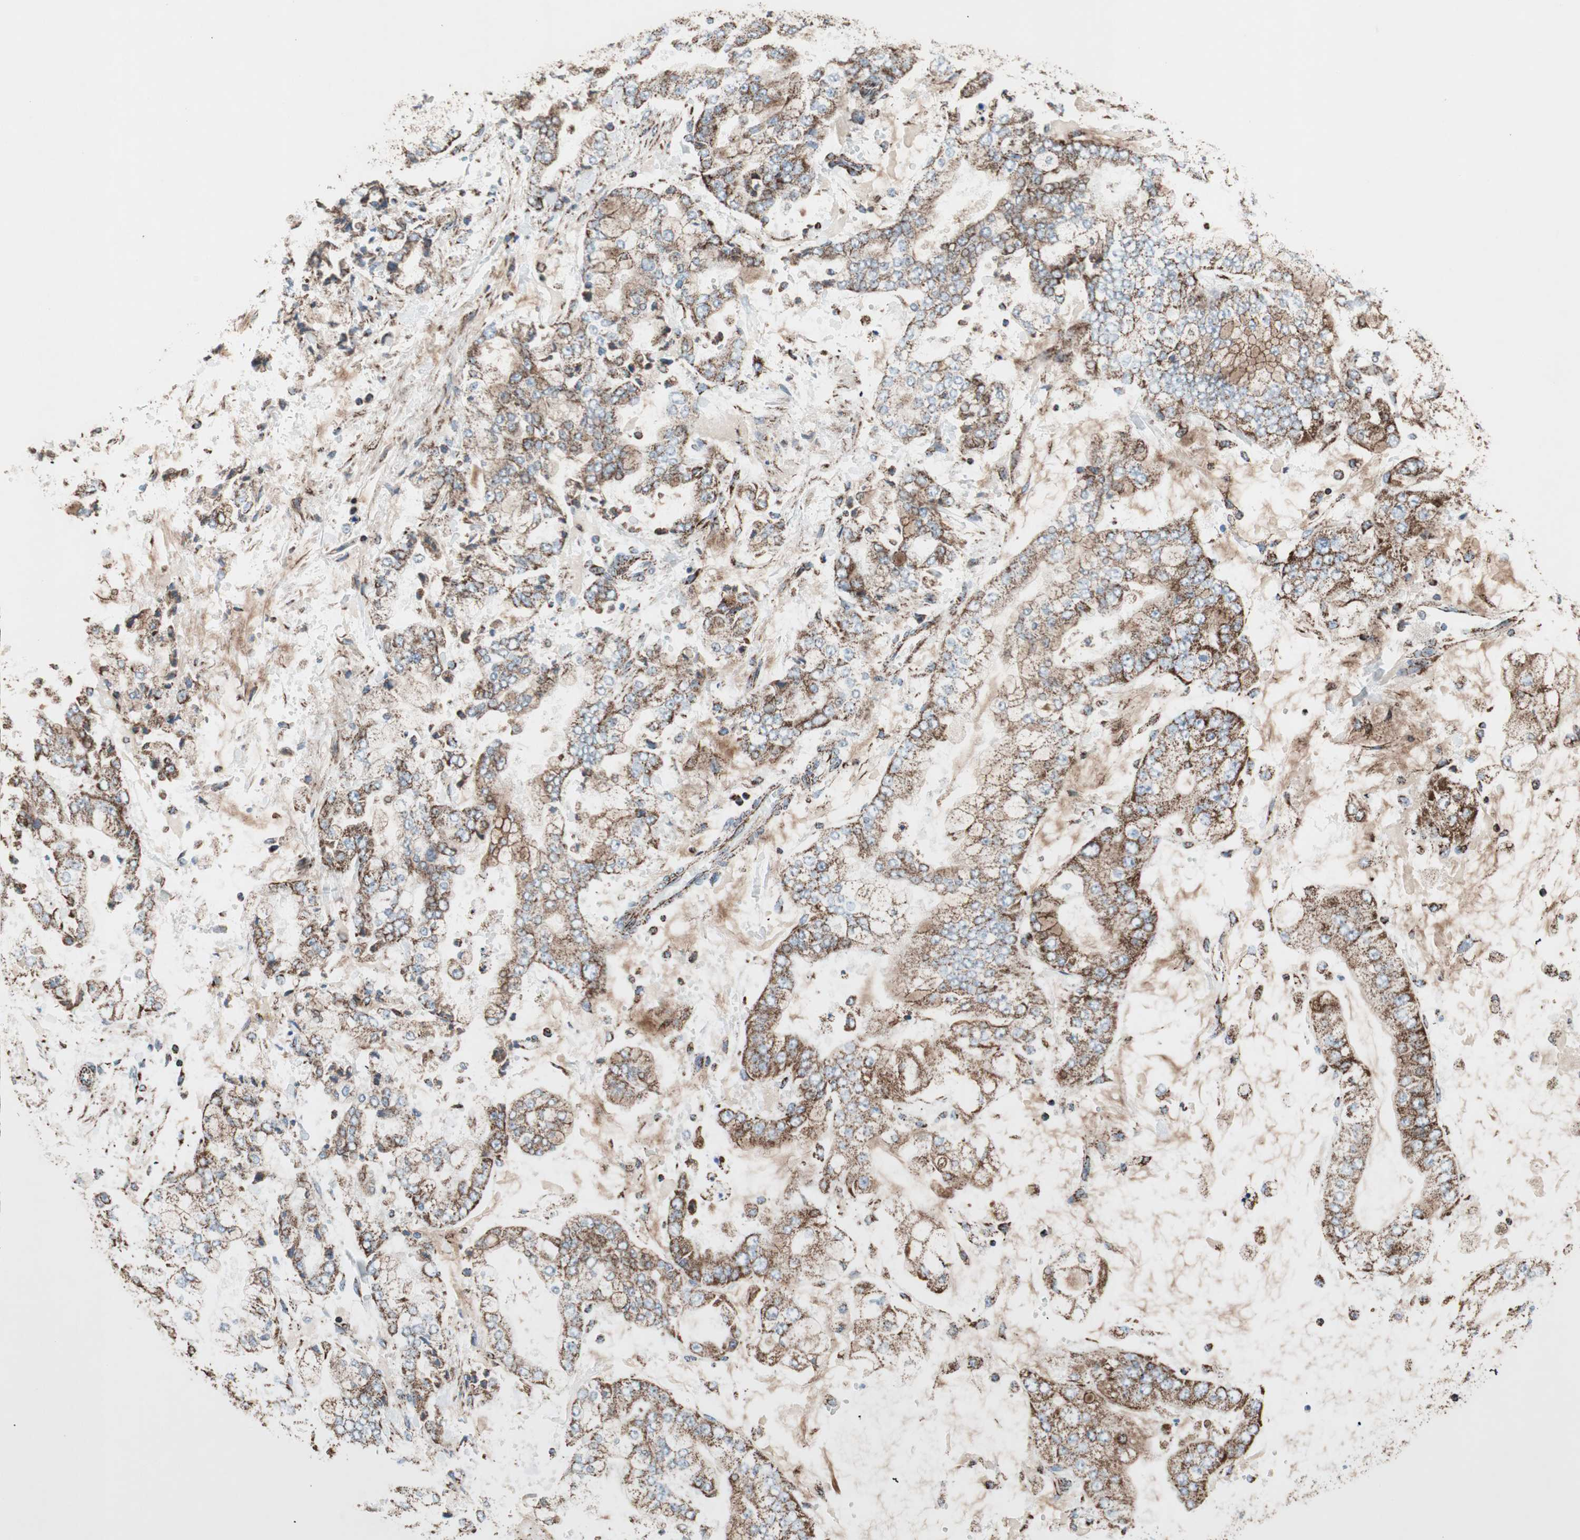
{"staining": {"intensity": "strong", "quantity": ">75%", "location": "cytoplasmic/membranous"}, "tissue": "stomach cancer", "cell_type": "Tumor cells", "image_type": "cancer", "snomed": [{"axis": "morphology", "description": "Adenocarcinoma, NOS"}, {"axis": "topography", "description": "Stomach"}], "caption": "DAB (3,3'-diaminobenzidine) immunohistochemical staining of human stomach adenocarcinoma reveals strong cytoplasmic/membranous protein staining in about >75% of tumor cells.", "gene": "PCSK4", "patient": {"sex": "male", "age": 76}}